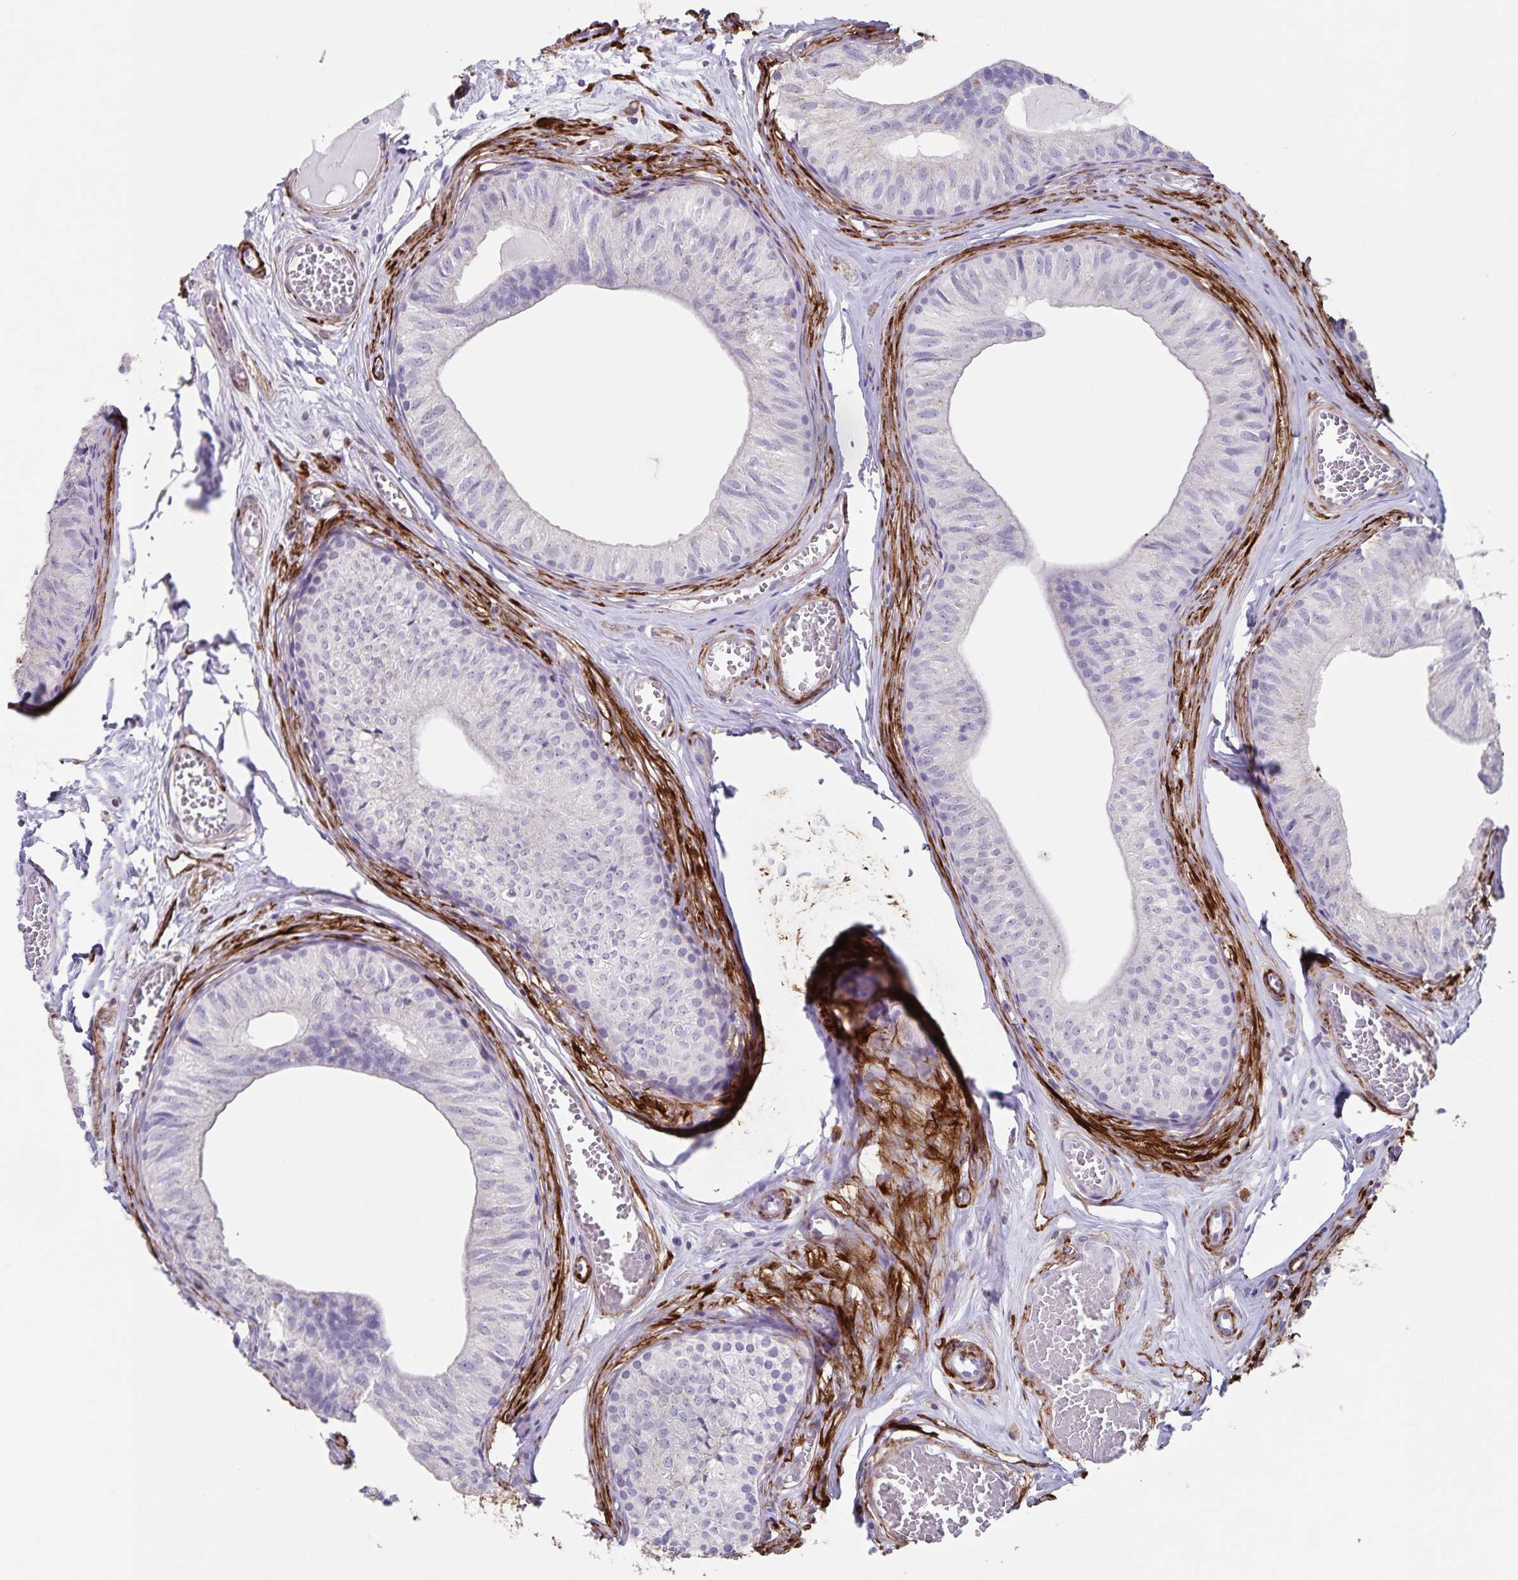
{"staining": {"intensity": "negative", "quantity": "none", "location": "none"}, "tissue": "epididymis", "cell_type": "Glandular cells", "image_type": "normal", "snomed": [{"axis": "morphology", "description": "Normal tissue, NOS"}, {"axis": "topography", "description": "Epididymis"}], "caption": "The micrograph reveals no significant expression in glandular cells of epididymis. (DAB (3,3'-diaminobenzidine) immunohistochemistry visualized using brightfield microscopy, high magnification).", "gene": "SYNM", "patient": {"sex": "male", "age": 25}}